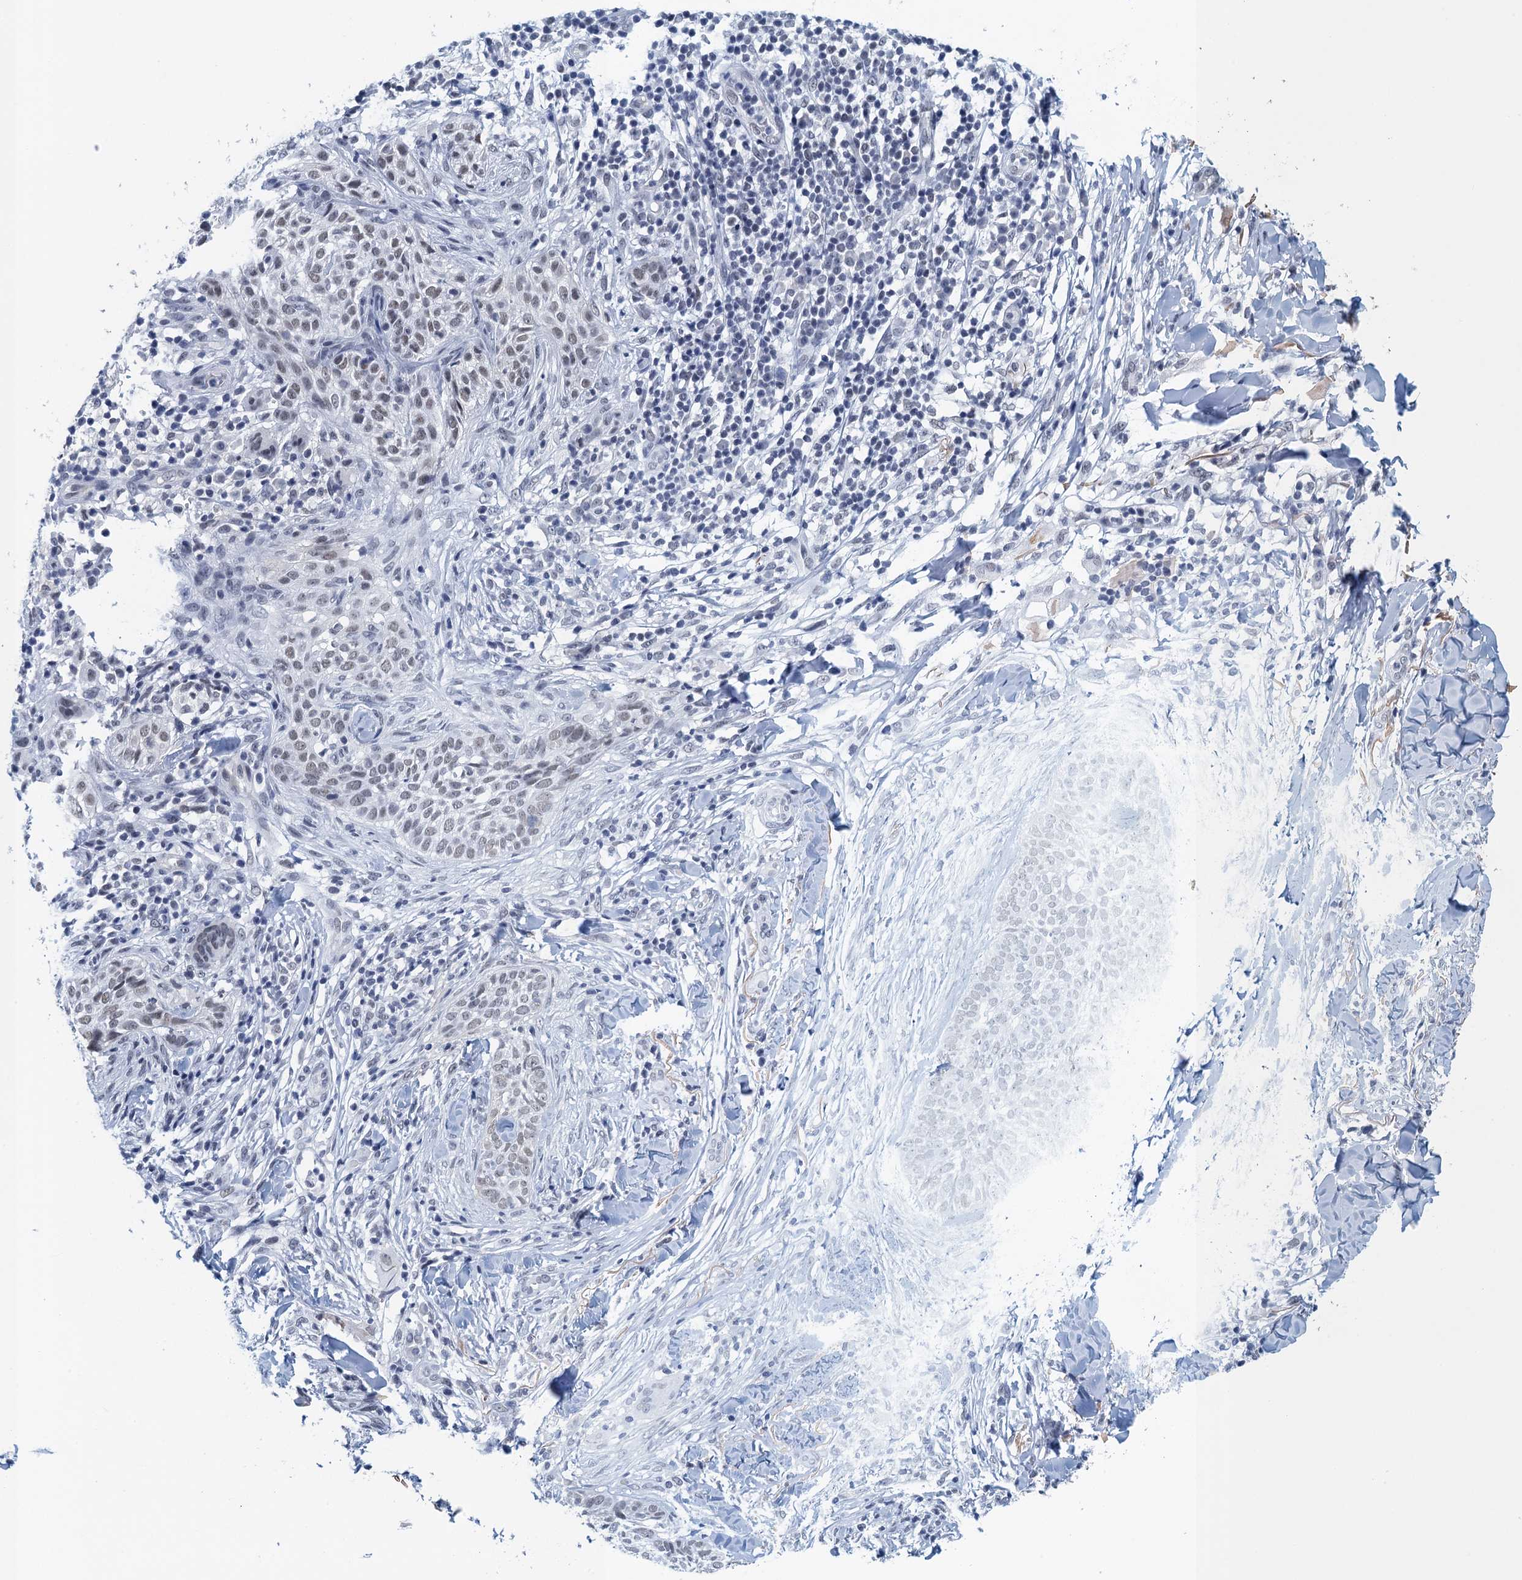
{"staining": {"intensity": "weak", "quantity": "25%-75%", "location": "nuclear"}, "tissue": "skin cancer", "cell_type": "Tumor cells", "image_type": "cancer", "snomed": [{"axis": "morphology", "description": "Normal tissue, NOS"}, {"axis": "morphology", "description": "Basal cell carcinoma"}, {"axis": "topography", "description": "Skin"}], "caption": "Approximately 25%-75% of tumor cells in human skin basal cell carcinoma demonstrate weak nuclear protein staining as visualized by brown immunohistochemical staining.", "gene": "EPS8L1", "patient": {"sex": "male", "age": 67}}